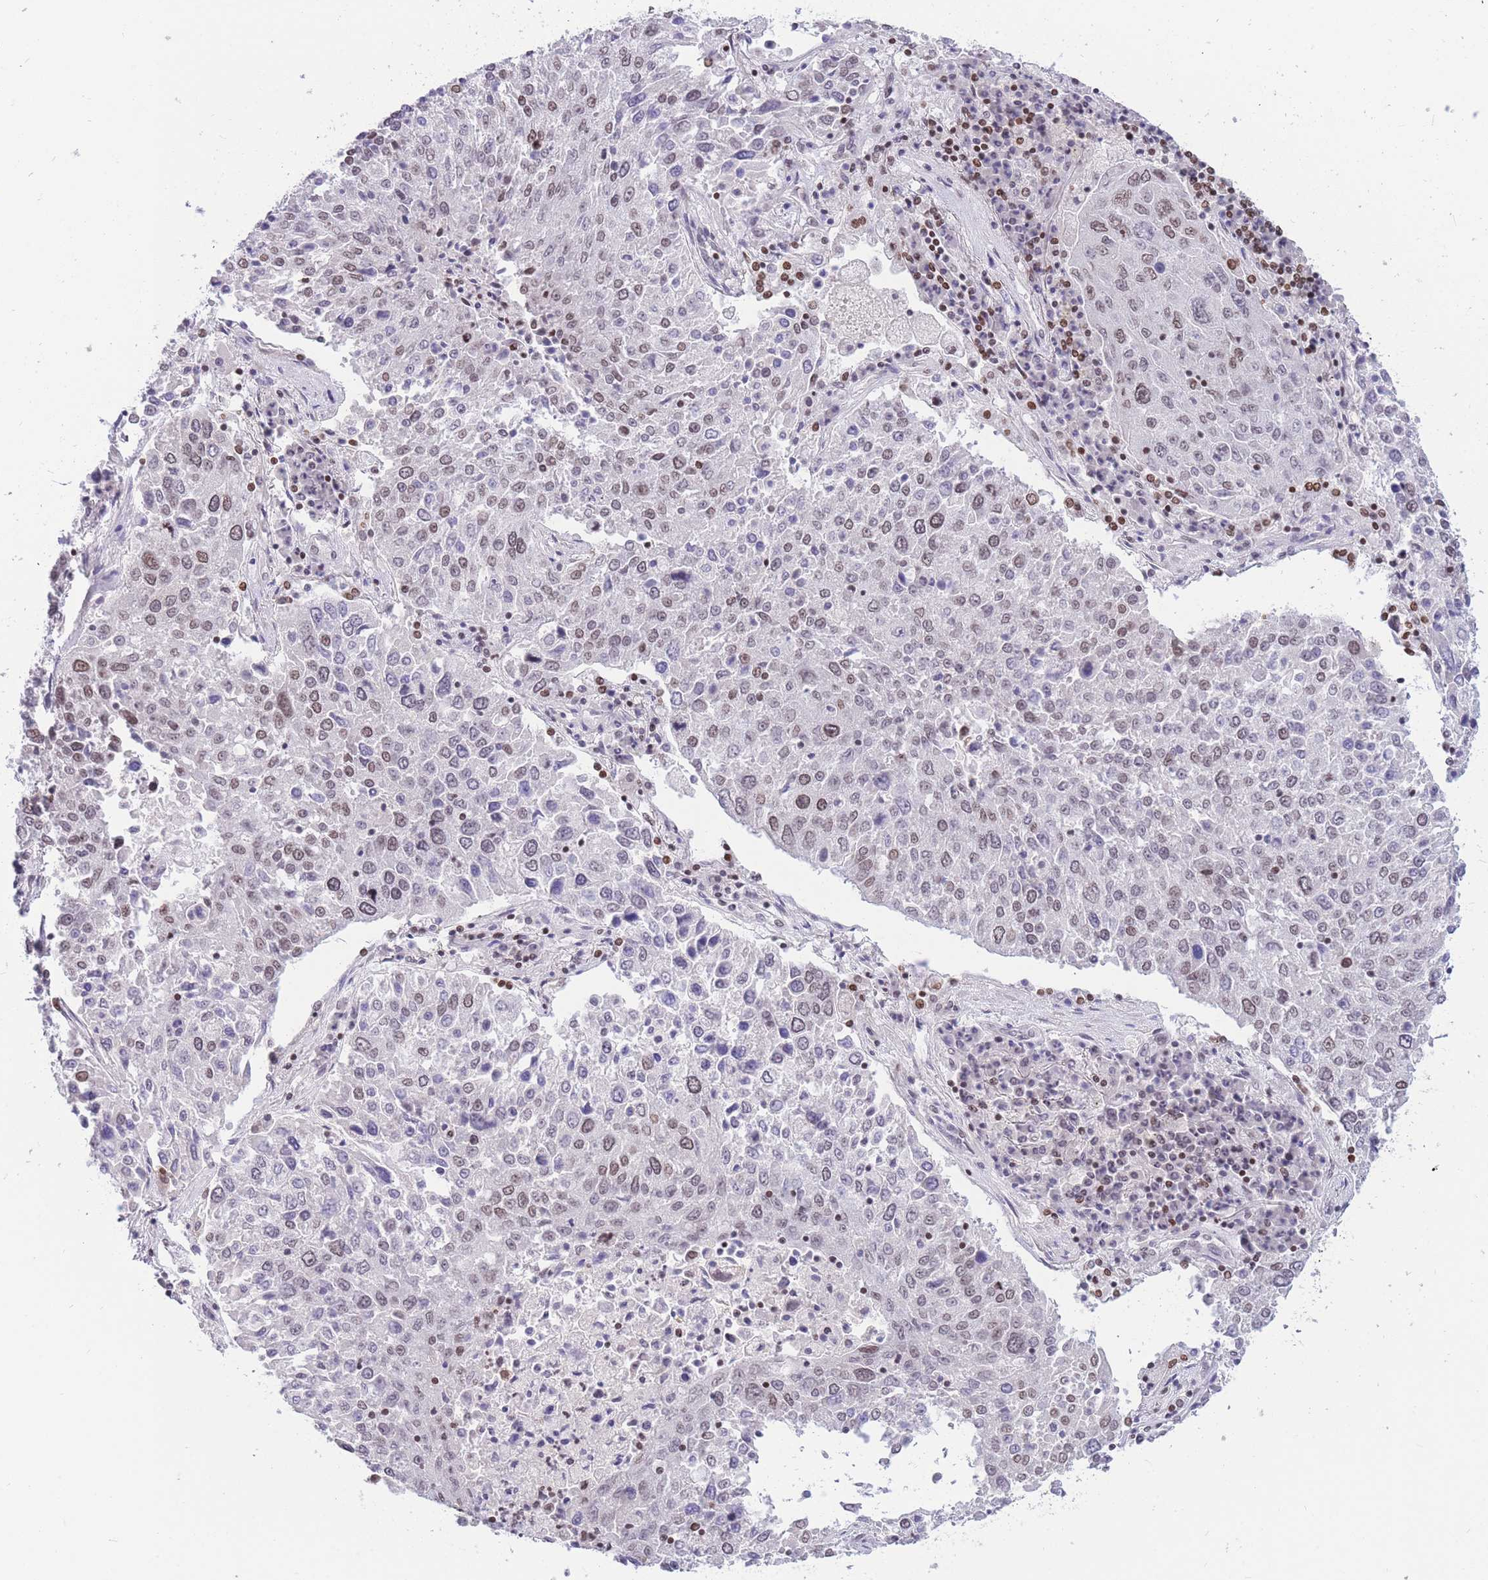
{"staining": {"intensity": "weak", "quantity": "25%-75%", "location": "nuclear"}, "tissue": "lung cancer", "cell_type": "Tumor cells", "image_type": "cancer", "snomed": [{"axis": "morphology", "description": "Squamous cell carcinoma, NOS"}, {"axis": "topography", "description": "Lung"}], "caption": "Protein expression analysis of human lung cancer (squamous cell carcinoma) reveals weak nuclear expression in approximately 25%-75% of tumor cells.", "gene": "HMGN1", "patient": {"sex": "male", "age": 65}}